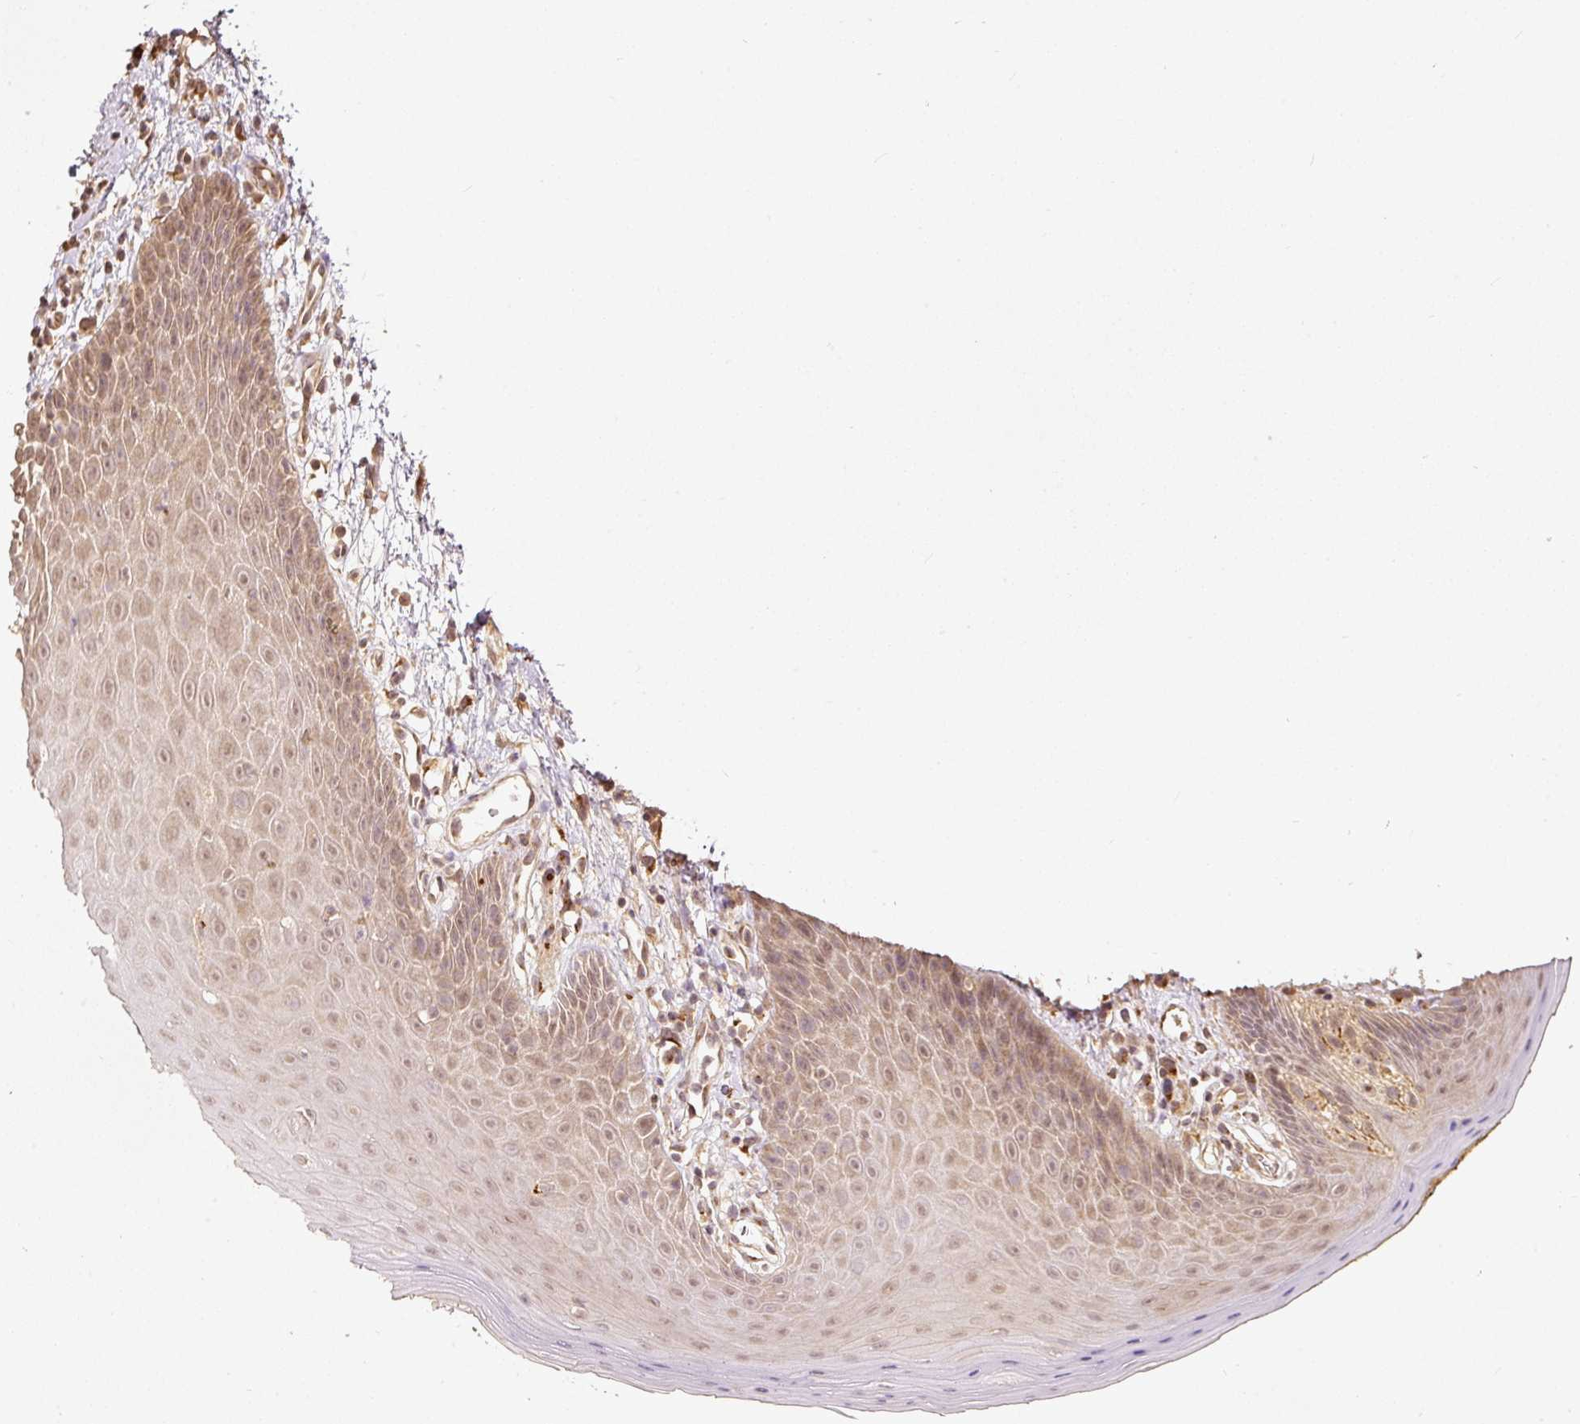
{"staining": {"intensity": "moderate", "quantity": ">75%", "location": "cytoplasmic/membranous"}, "tissue": "oral mucosa", "cell_type": "Squamous epithelial cells", "image_type": "normal", "snomed": [{"axis": "morphology", "description": "Normal tissue, NOS"}, {"axis": "topography", "description": "Oral tissue"}, {"axis": "topography", "description": "Tounge, NOS"}], "caption": "Immunohistochemical staining of unremarkable oral mucosa reveals moderate cytoplasmic/membranous protein expression in about >75% of squamous epithelial cells. (DAB (3,3'-diaminobenzidine) = brown stain, brightfield microscopy at high magnification).", "gene": "FUT8", "patient": {"sex": "female", "age": 59}}